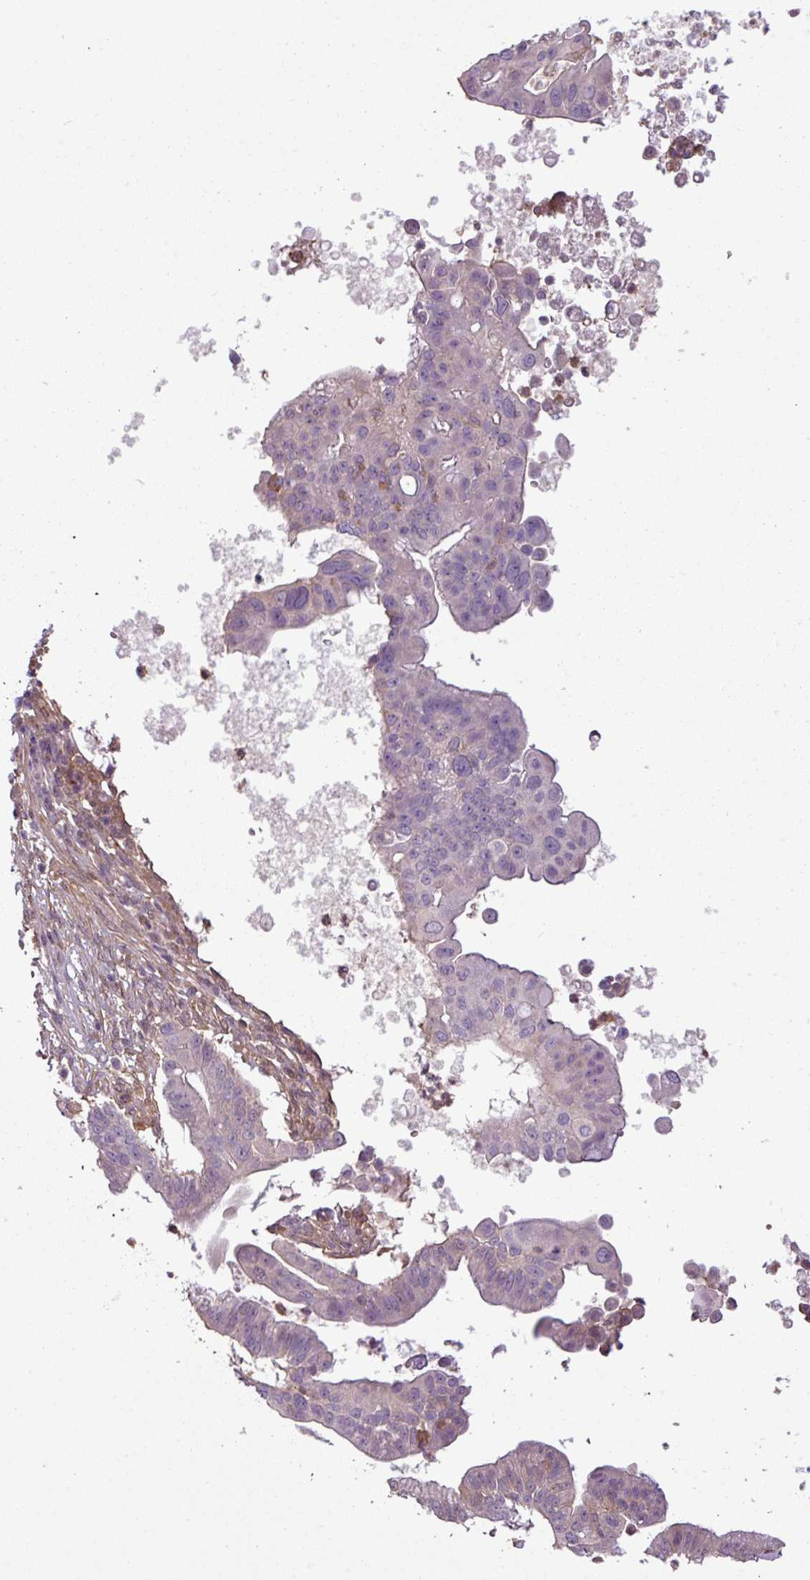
{"staining": {"intensity": "negative", "quantity": "none", "location": "none"}, "tissue": "pancreatic cancer", "cell_type": "Tumor cells", "image_type": "cancer", "snomed": [{"axis": "morphology", "description": "Adenocarcinoma, NOS"}, {"axis": "topography", "description": "Pancreas"}], "caption": "This photomicrograph is of adenocarcinoma (pancreatic) stained with IHC to label a protein in brown with the nuclei are counter-stained blue. There is no positivity in tumor cells.", "gene": "SH3BGRL", "patient": {"sex": "male", "age": 68}}